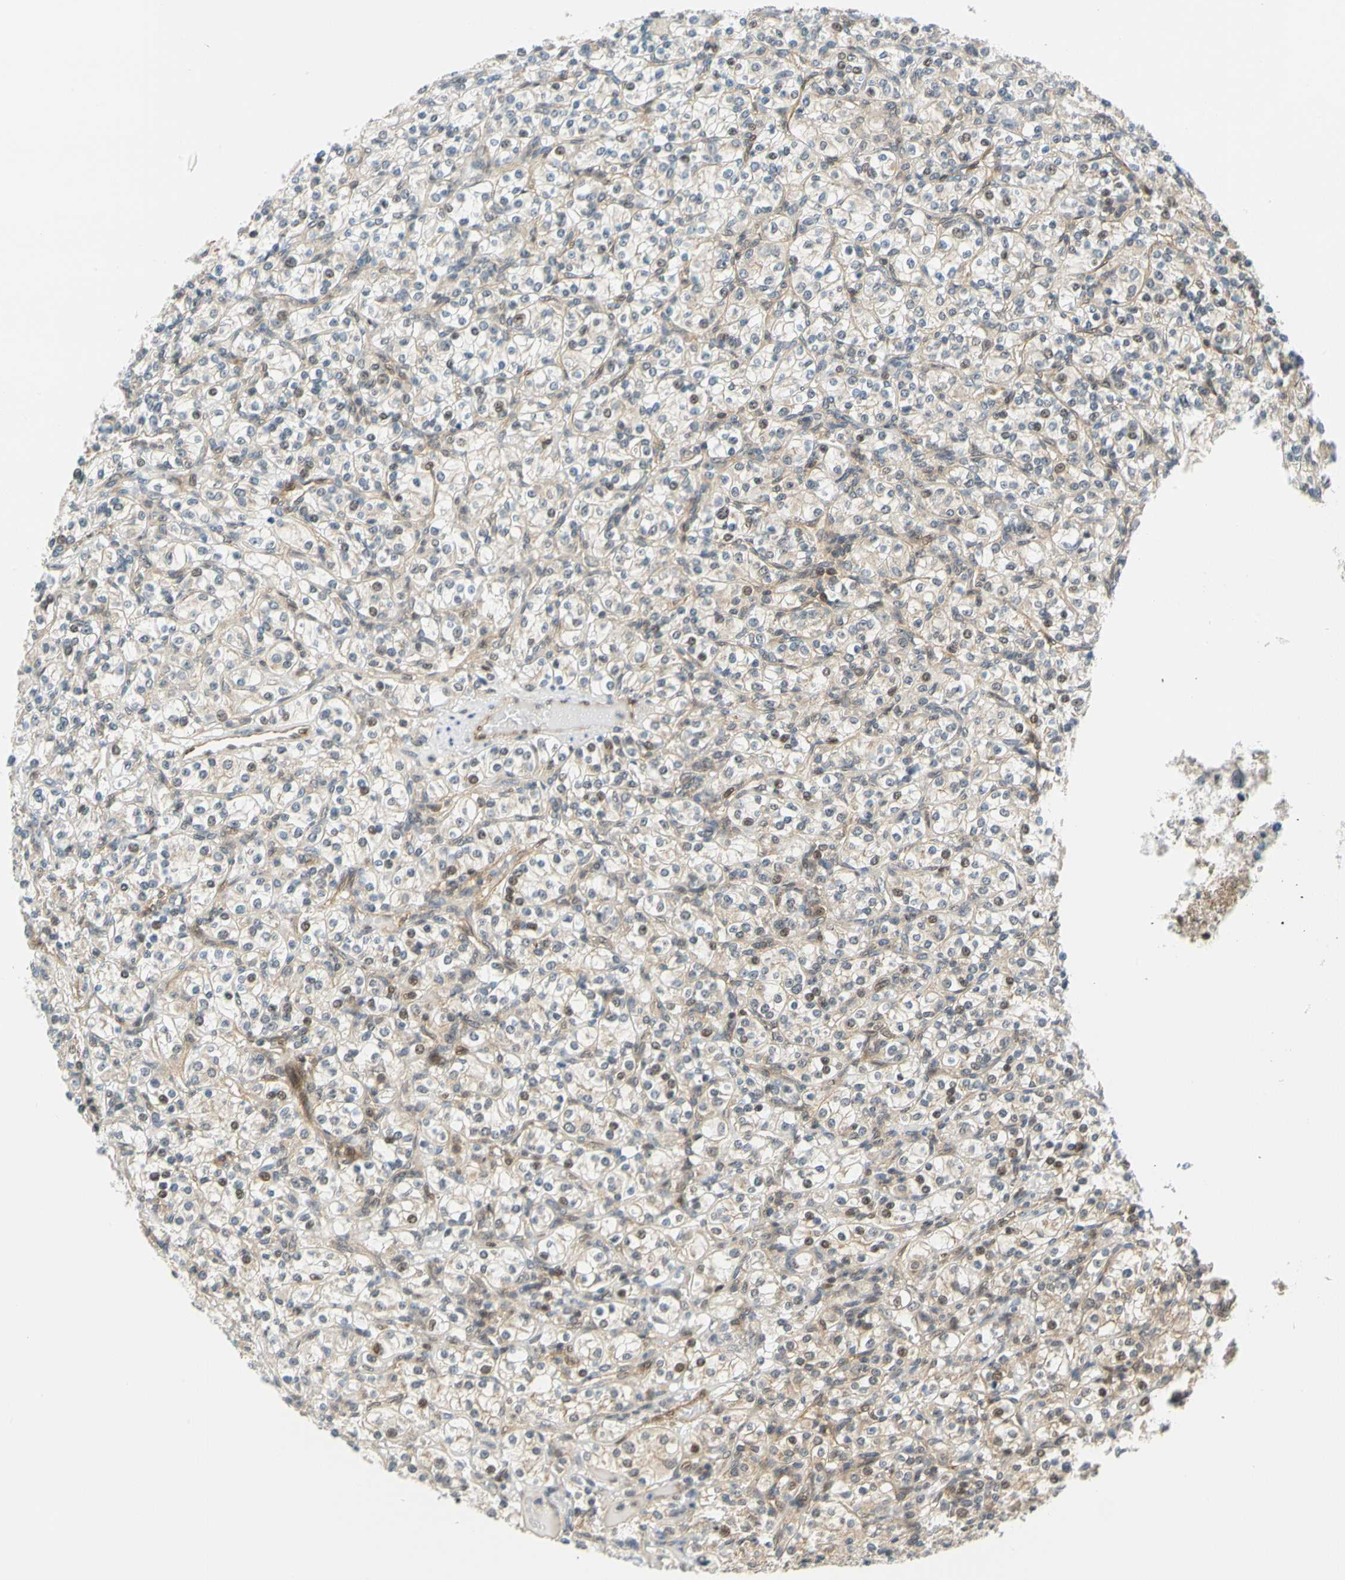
{"staining": {"intensity": "weak", "quantity": "25%-75%", "location": "cytoplasmic/membranous"}, "tissue": "renal cancer", "cell_type": "Tumor cells", "image_type": "cancer", "snomed": [{"axis": "morphology", "description": "Adenocarcinoma, NOS"}, {"axis": "topography", "description": "Kidney"}], "caption": "IHC micrograph of neoplastic tissue: adenocarcinoma (renal) stained using IHC demonstrates low levels of weak protein expression localized specifically in the cytoplasmic/membranous of tumor cells, appearing as a cytoplasmic/membranous brown color.", "gene": "MAPK9", "patient": {"sex": "male", "age": 77}}